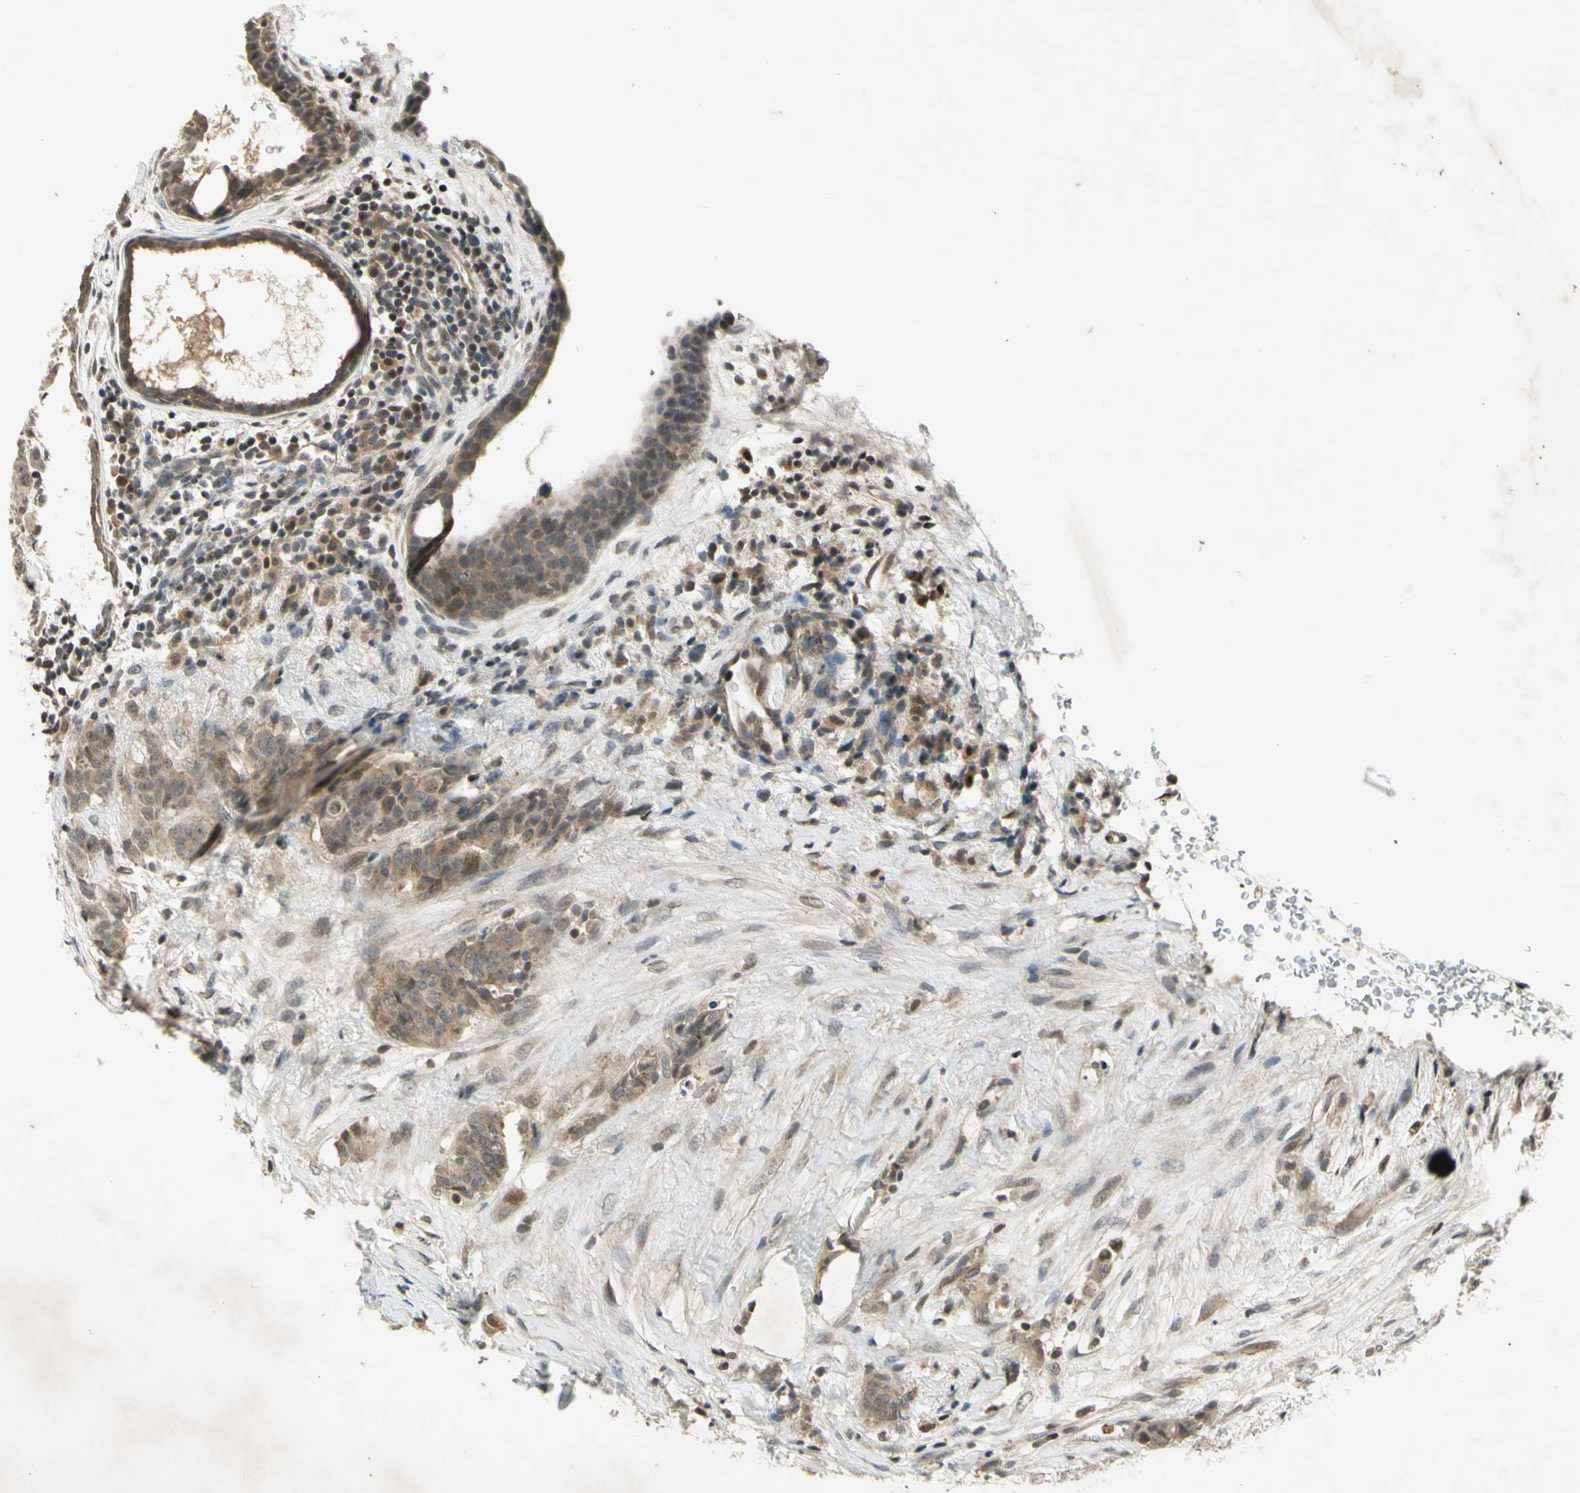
{"staining": {"intensity": "moderate", "quantity": ">75%", "location": "cytoplasmic/membranous"}, "tissue": "breast cancer", "cell_type": "Tumor cells", "image_type": "cancer", "snomed": [{"axis": "morphology", "description": "Duct carcinoma"}, {"axis": "topography", "description": "Breast"}], "caption": "Human breast cancer (infiltrating ductal carcinoma) stained for a protein (brown) displays moderate cytoplasmic/membranous positive staining in about >75% of tumor cells.", "gene": "EFNB2", "patient": {"sex": "female", "age": 40}}